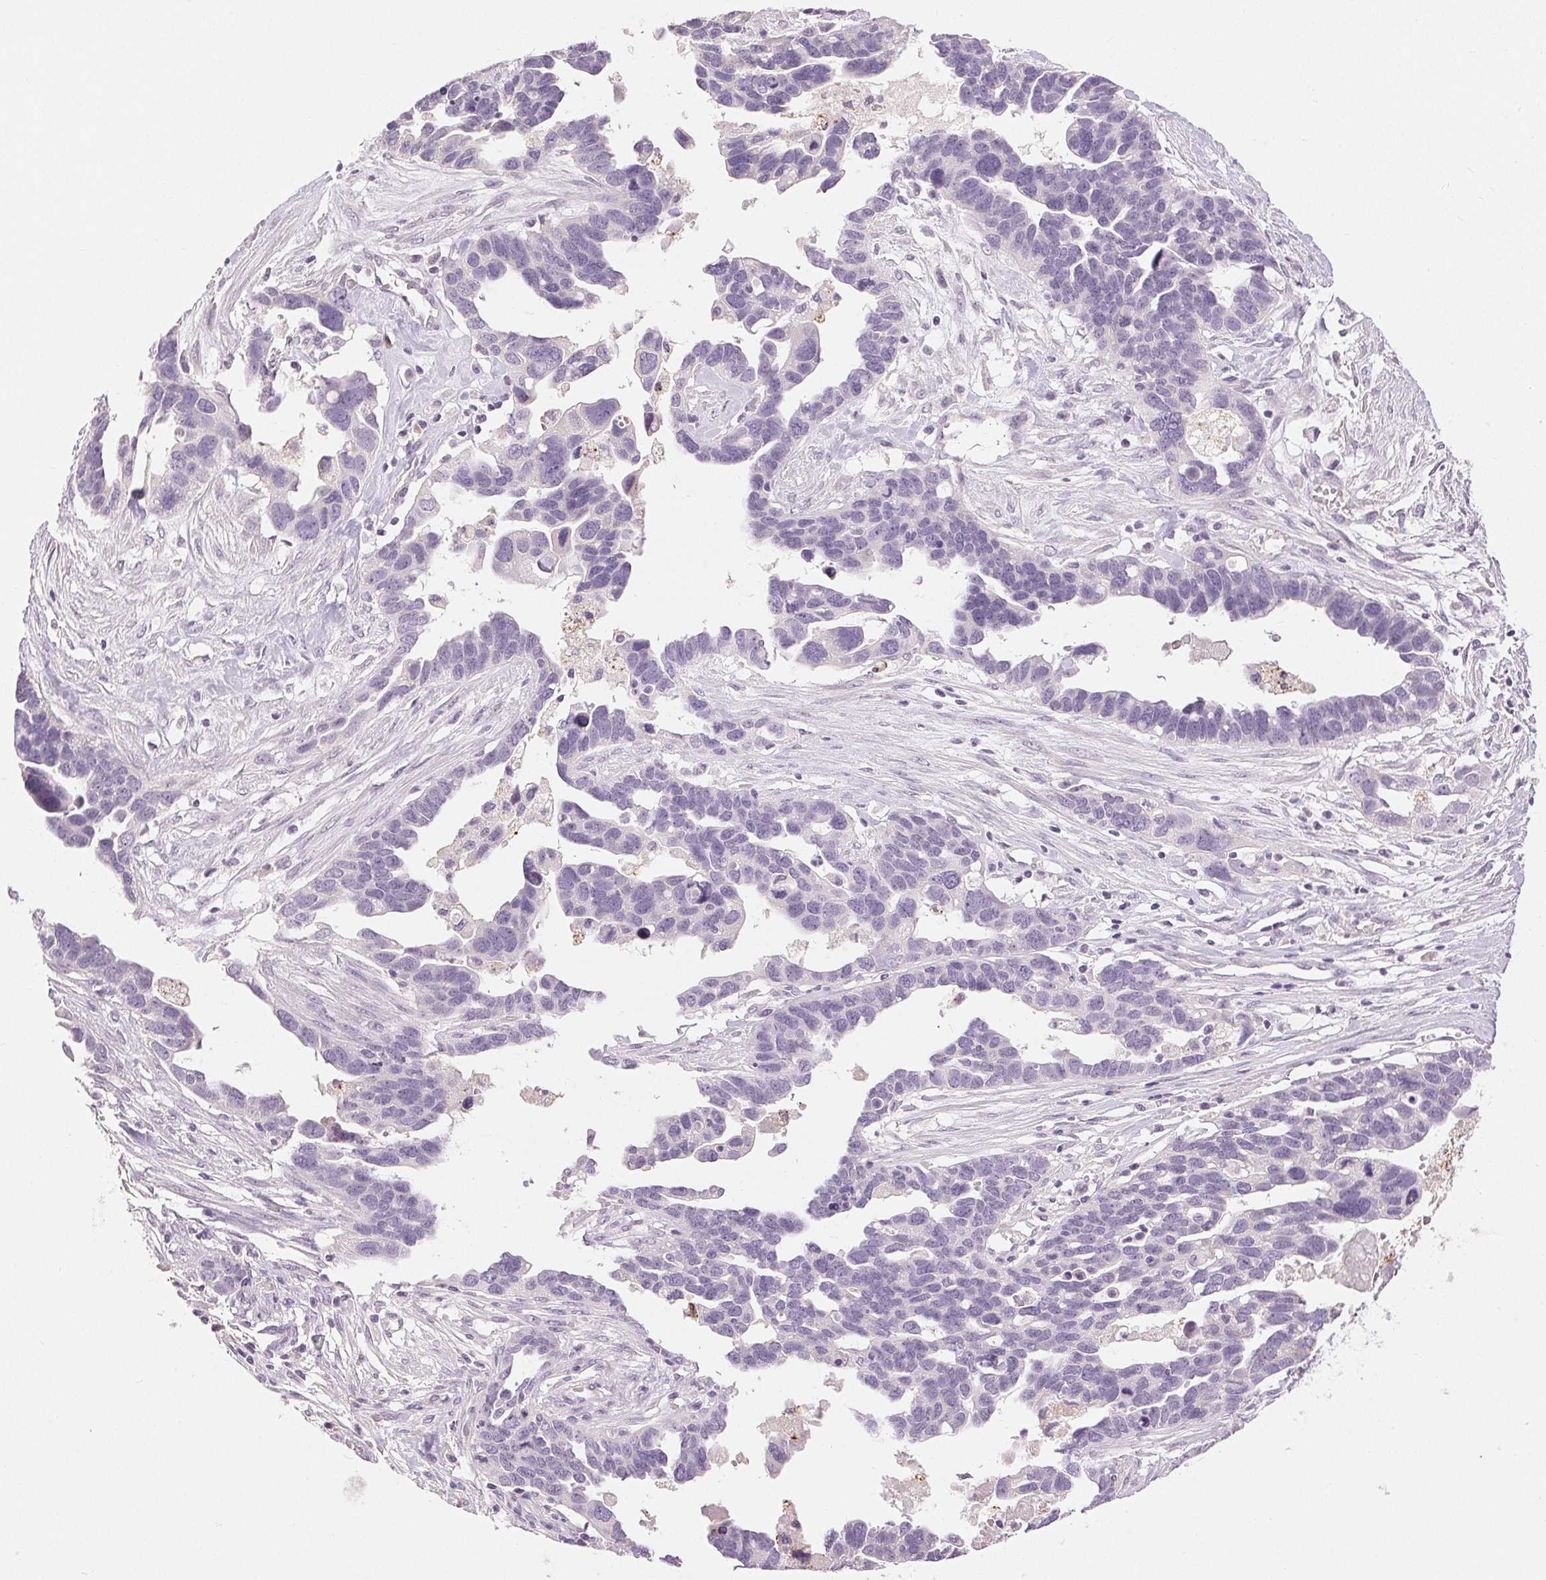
{"staining": {"intensity": "negative", "quantity": "none", "location": "none"}, "tissue": "ovarian cancer", "cell_type": "Tumor cells", "image_type": "cancer", "snomed": [{"axis": "morphology", "description": "Cystadenocarcinoma, serous, NOS"}, {"axis": "topography", "description": "Ovary"}], "caption": "Ovarian cancer was stained to show a protein in brown. There is no significant expression in tumor cells. (Brightfield microscopy of DAB (3,3'-diaminobenzidine) immunohistochemistry at high magnification).", "gene": "DSG3", "patient": {"sex": "female", "age": 54}}